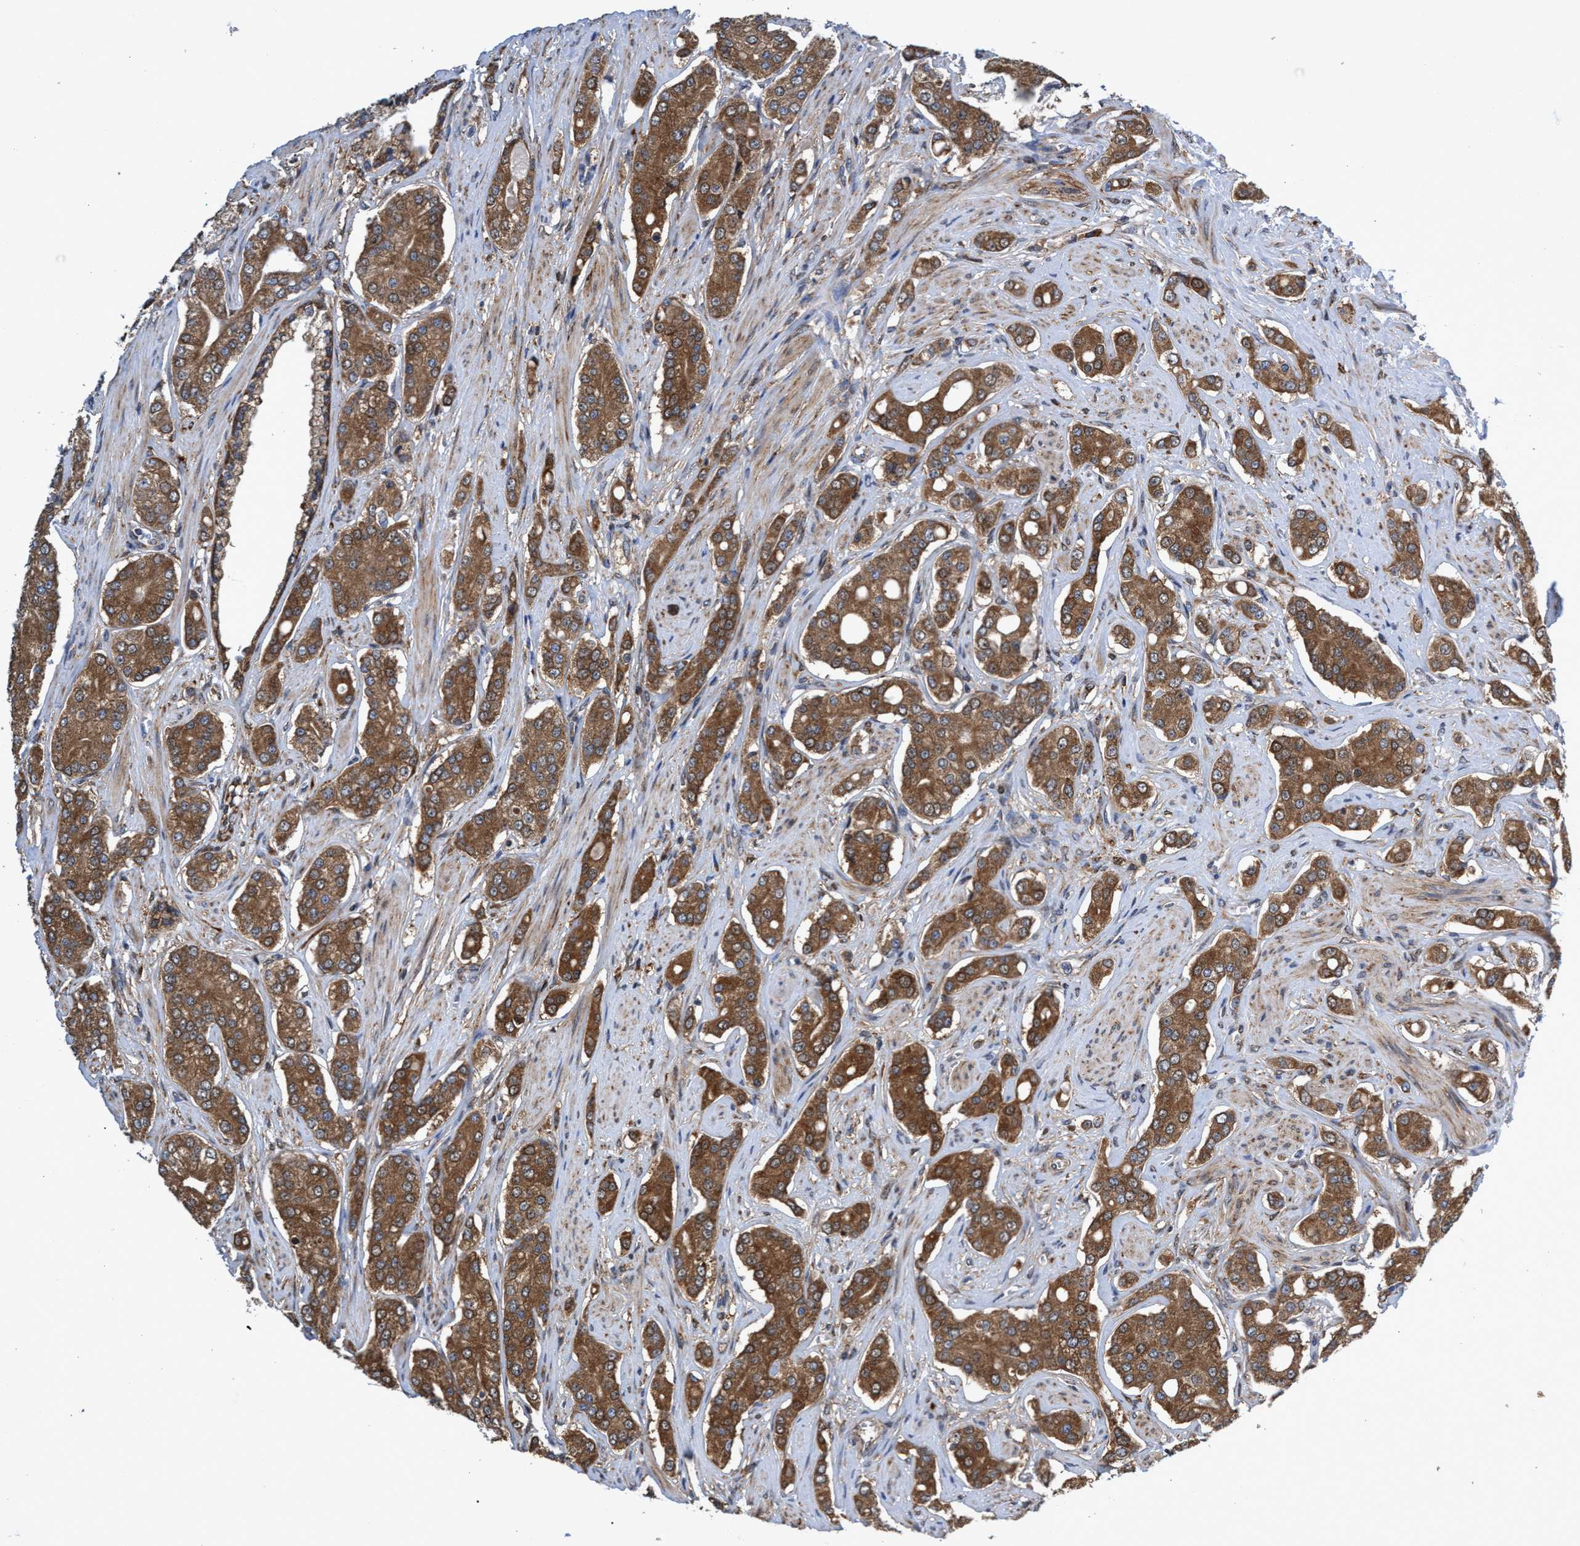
{"staining": {"intensity": "strong", "quantity": ">75%", "location": "cytoplasmic/membranous"}, "tissue": "prostate cancer", "cell_type": "Tumor cells", "image_type": "cancer", "snomed": [{"axis": "morphology", "description": "Adenocarcinoma, High grade"}, {"axis": "topography", "description": "Prostate"}], "caption": "DAB immunohistochemical staining of prostate cancer (adenocarcinoma (high-grade)) reveals strong cytoplasmic/membranous protein expression in approximately >75% of tumor cells.", "gene": "CRYZ", "patient": {"sex": "male", "age": 71}}